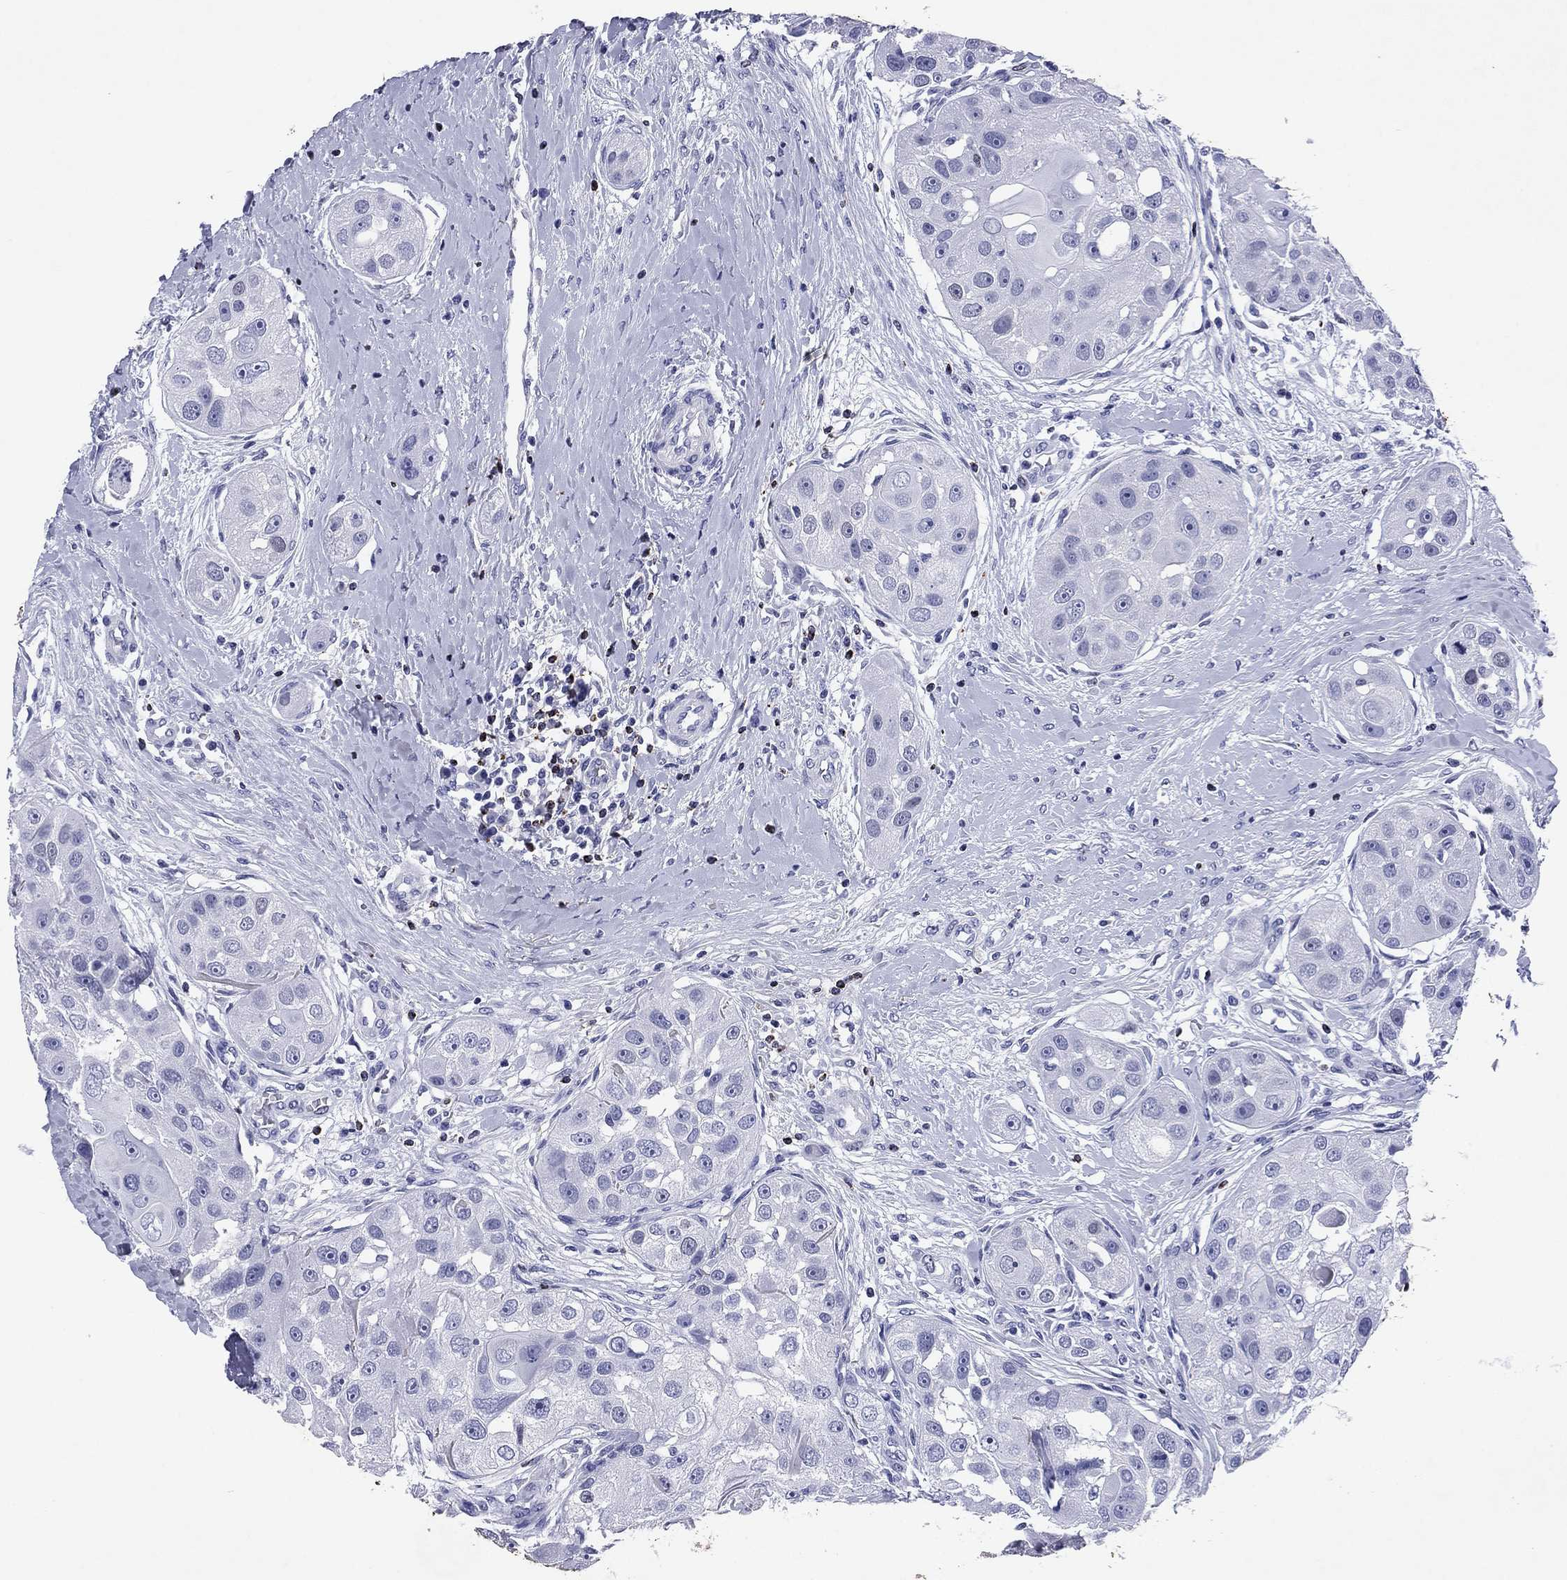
{"staining": {"intensity": "negative", "quantity": "none", "location": "none"}, "tissue": "head and neck cancer", "cell_type": "Tumor cells", "image_type": "cancer", "snomed": [{"axis": "morphology", "description": "Normal tissue, NOS"}, {"axis": "morphology", "description": "Squamous cell carcinoma, NOS"}, {"axis": "topography", "description": "Skeletal muscle"}, {"axis": "topography", "description": "Head-Neck"}], "caption": "High magnification brightfield microscopy of squamous cell carcinoma (head and neck) stained with DAB (brown) and counterstained with hematoxylin (blue): tumor cells show no significant positivity.", "gene": "GZMK", "patient": {"sex": "male", "age": 51}}